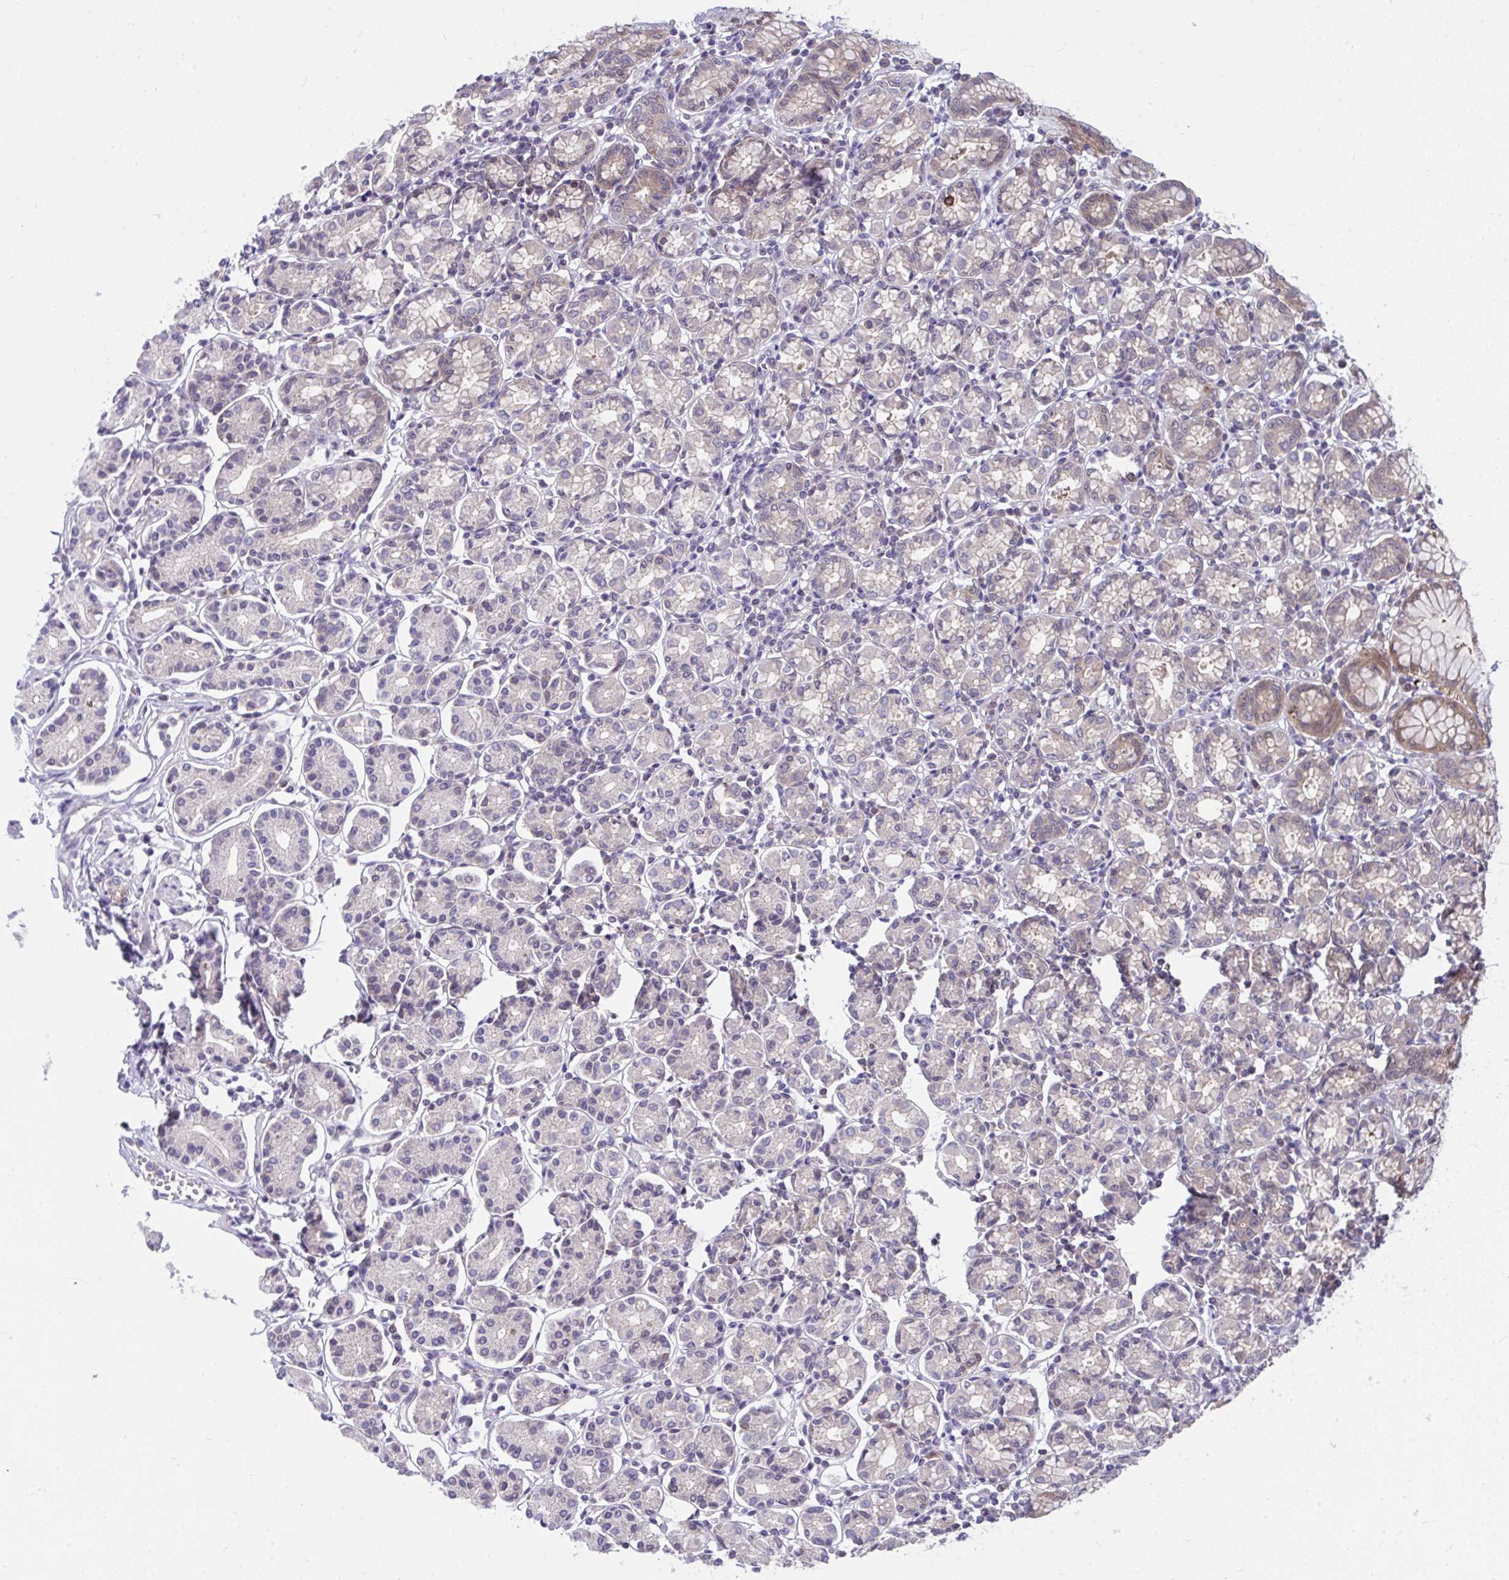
{"staining": {"intensity": "moderate", "quantity": "25%-75%", "location": "cytoplasmic/membranous"}, "tissue": "stomach", "cell_type": "Glandular cells", "image_type": "normal", "snomed": [{"axis": "morphology", "description": "Normal tissue, NOS"}, {"axis": "topography", "description": "Stomach"}], "caption": "Immunohistochemical staining of normal stomach exhibits moderate cytoplasmic/membranous protein expression in about 25%-75% of glandular cells.", "gene": "PCDHB7", "patient": {"sex": "female", "age": 62}}